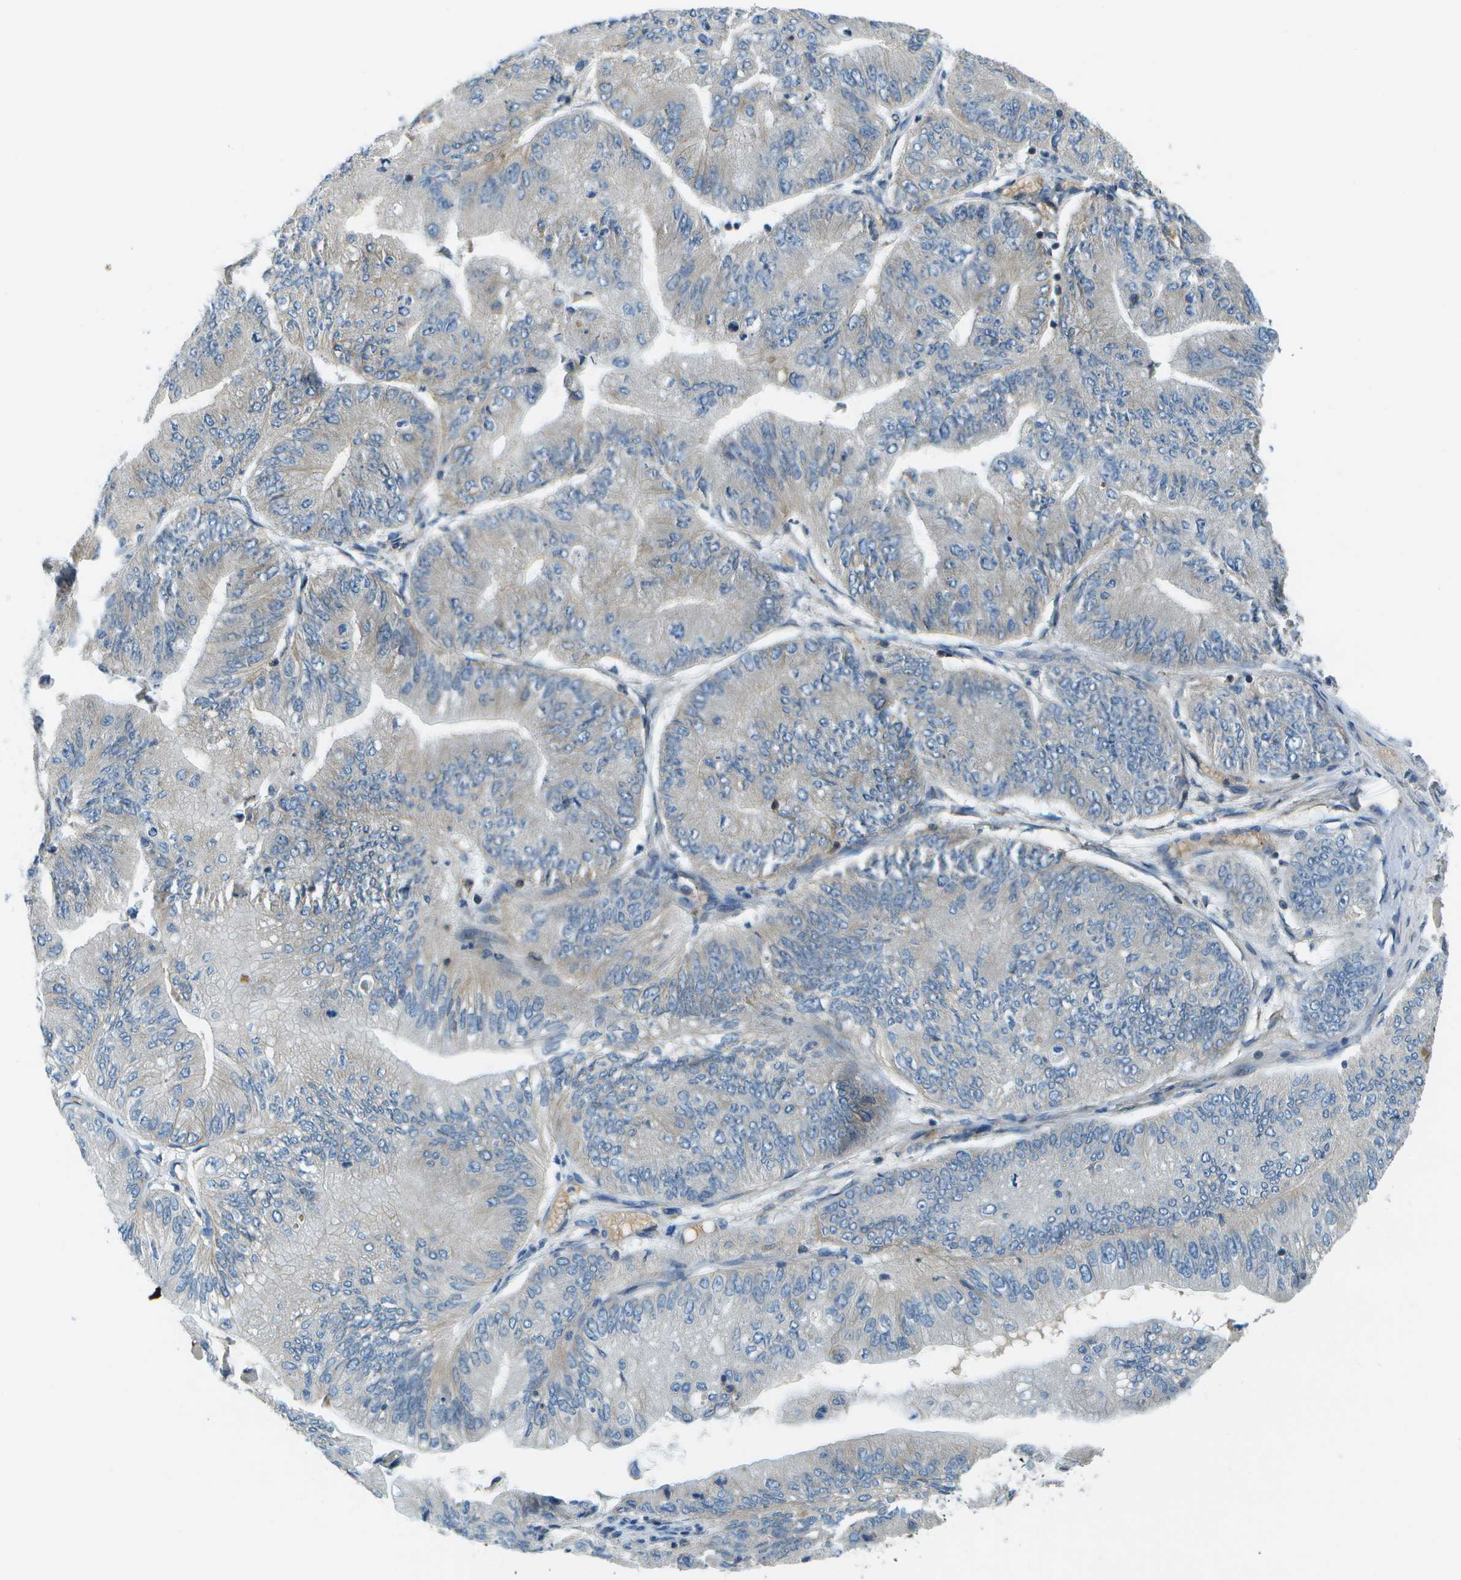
{"staining": {"intensity": "weak", "quantity": "<25%", "location": "cytoplasmic/membranous"}, "tissue": "ovarian cancer", "cell_type": "Tumor cells", "image_type": "cancer", "snomed": [{"axis": "morphology", "description": "Cystadenocarcinoma, mucinous, NOS"}, {"axis": "topography", "description": "Ovary"}], "caption": "An immunohistochemistry micrograph of ovarian mucinous cystadenocarcinoma is shown. There is no staining in tumor cells of ovarian mucinous cystadenocarcinoma.", "gene": "CTIF", "patient": {"sex": "female", "age": 61}}